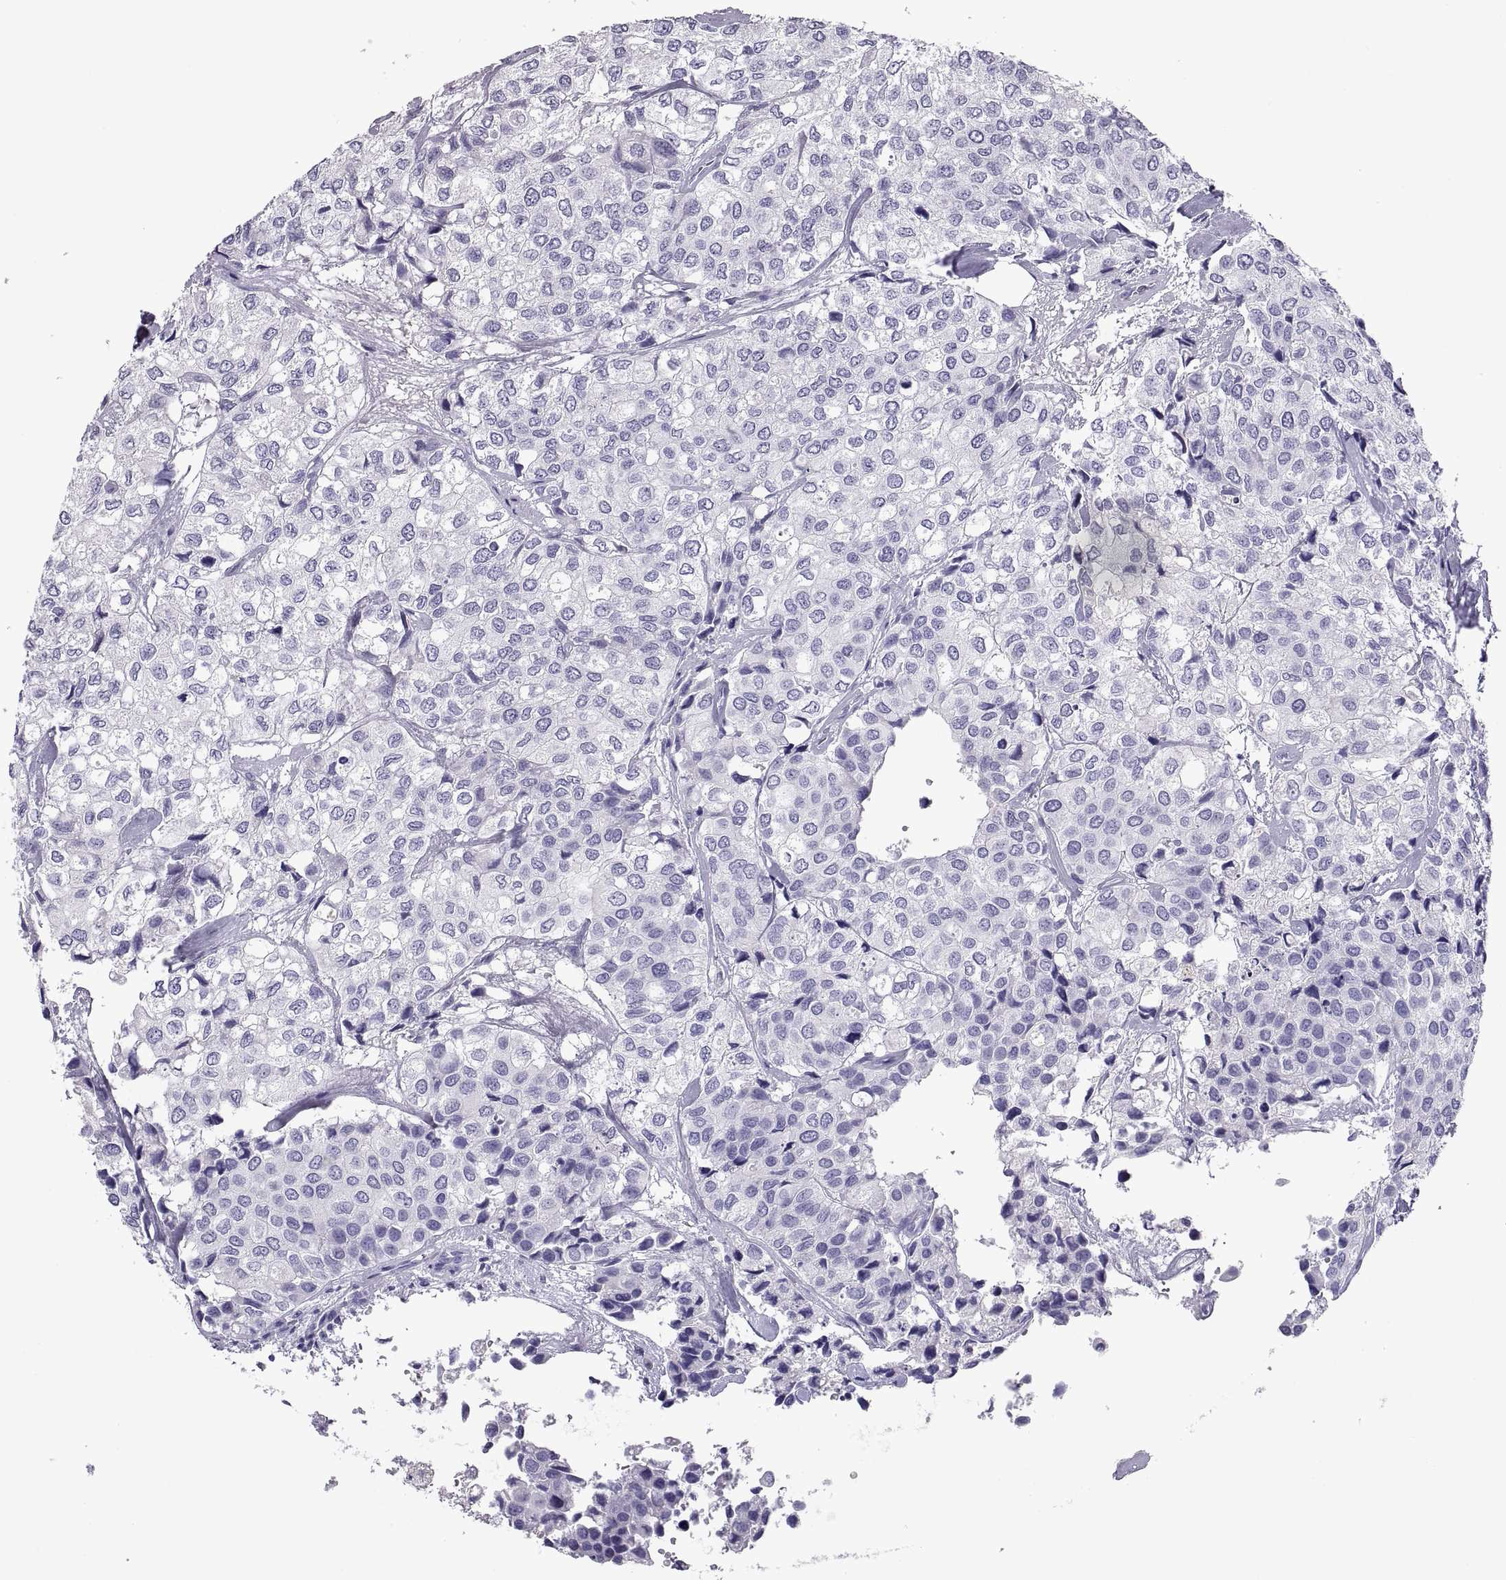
{"staining": {"intensity": "negative", "quantity": "none", "location": "none"}, "tissue": "urothelial cancer", "cell_type": "Tumor cells", "image_type": "cancer", "snomed": [{"axis": "morphology", "description": "Urothelial carcinoma, High grade"}, {"axis": "topography", "description": "Urinary bladder"}], "caption": "There is no significant positivity in tumor cells of urothelial cancer.", "gene": "RGS20", "patient": {"sex": "male", "age": 73}}